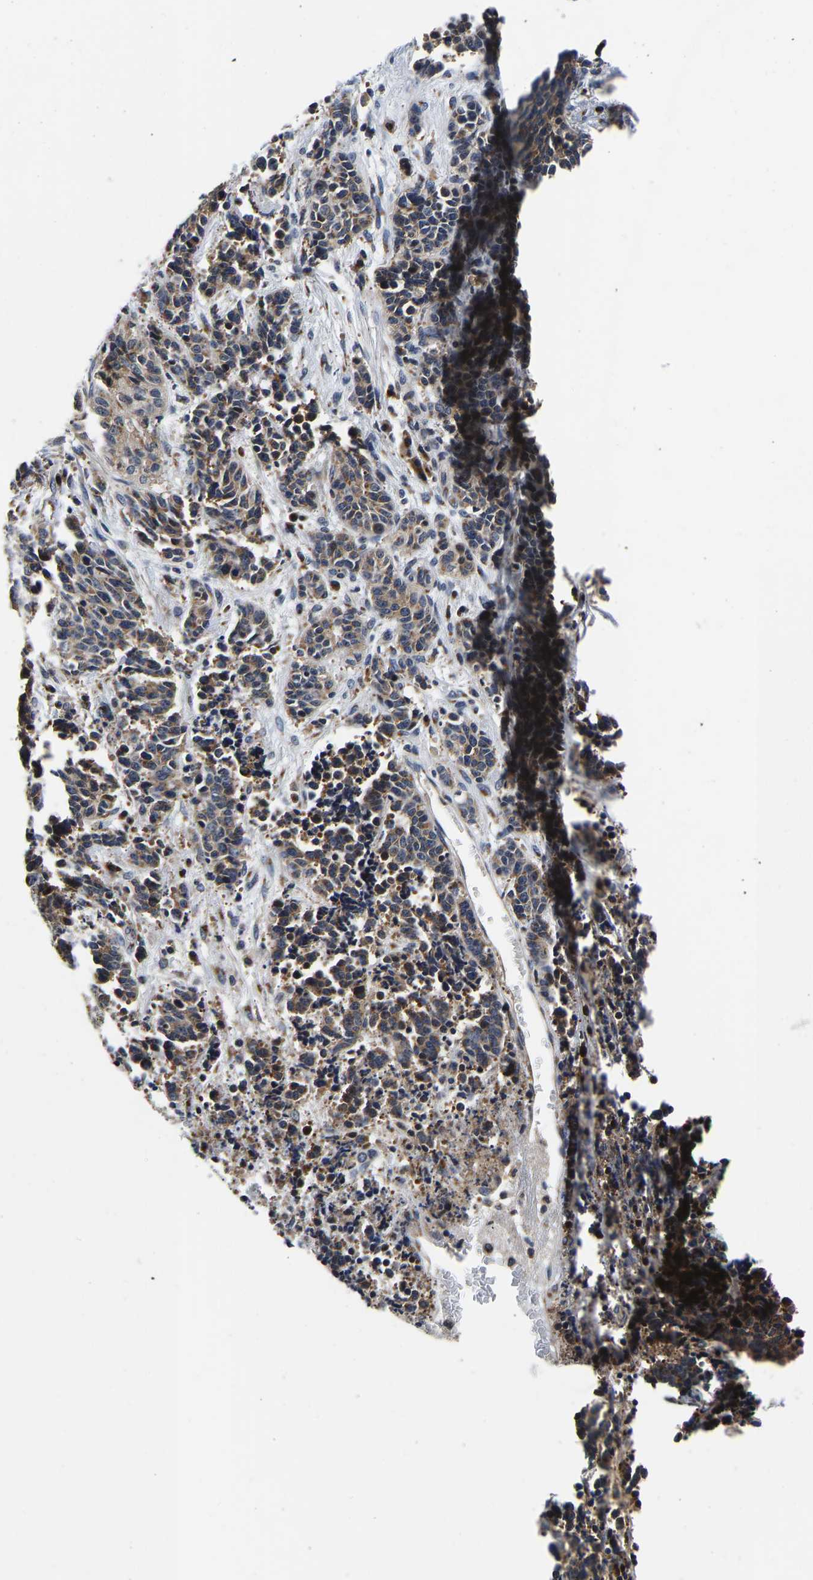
{"staining": {"intensity": "moderate", "quantity": ">75%", "location": "cytoplasmic/membranous"}, "tissue": "cervical cancer", "cell_type": "Tumor cells", "image_type": "cancer", "snomed": [{"axis": "morphology", "description": "Squamous cell carcinoma, NOS"}, {"axis": "topography", "description": "Cervix"}], "caption": "Cervical squamous cell carcinoma tissue reveals moderate cytoplasmic/membranous staining in about >75% of tumor cells", "gene": "RABAC1", "patient": {"sex": "female", "age": 35}}